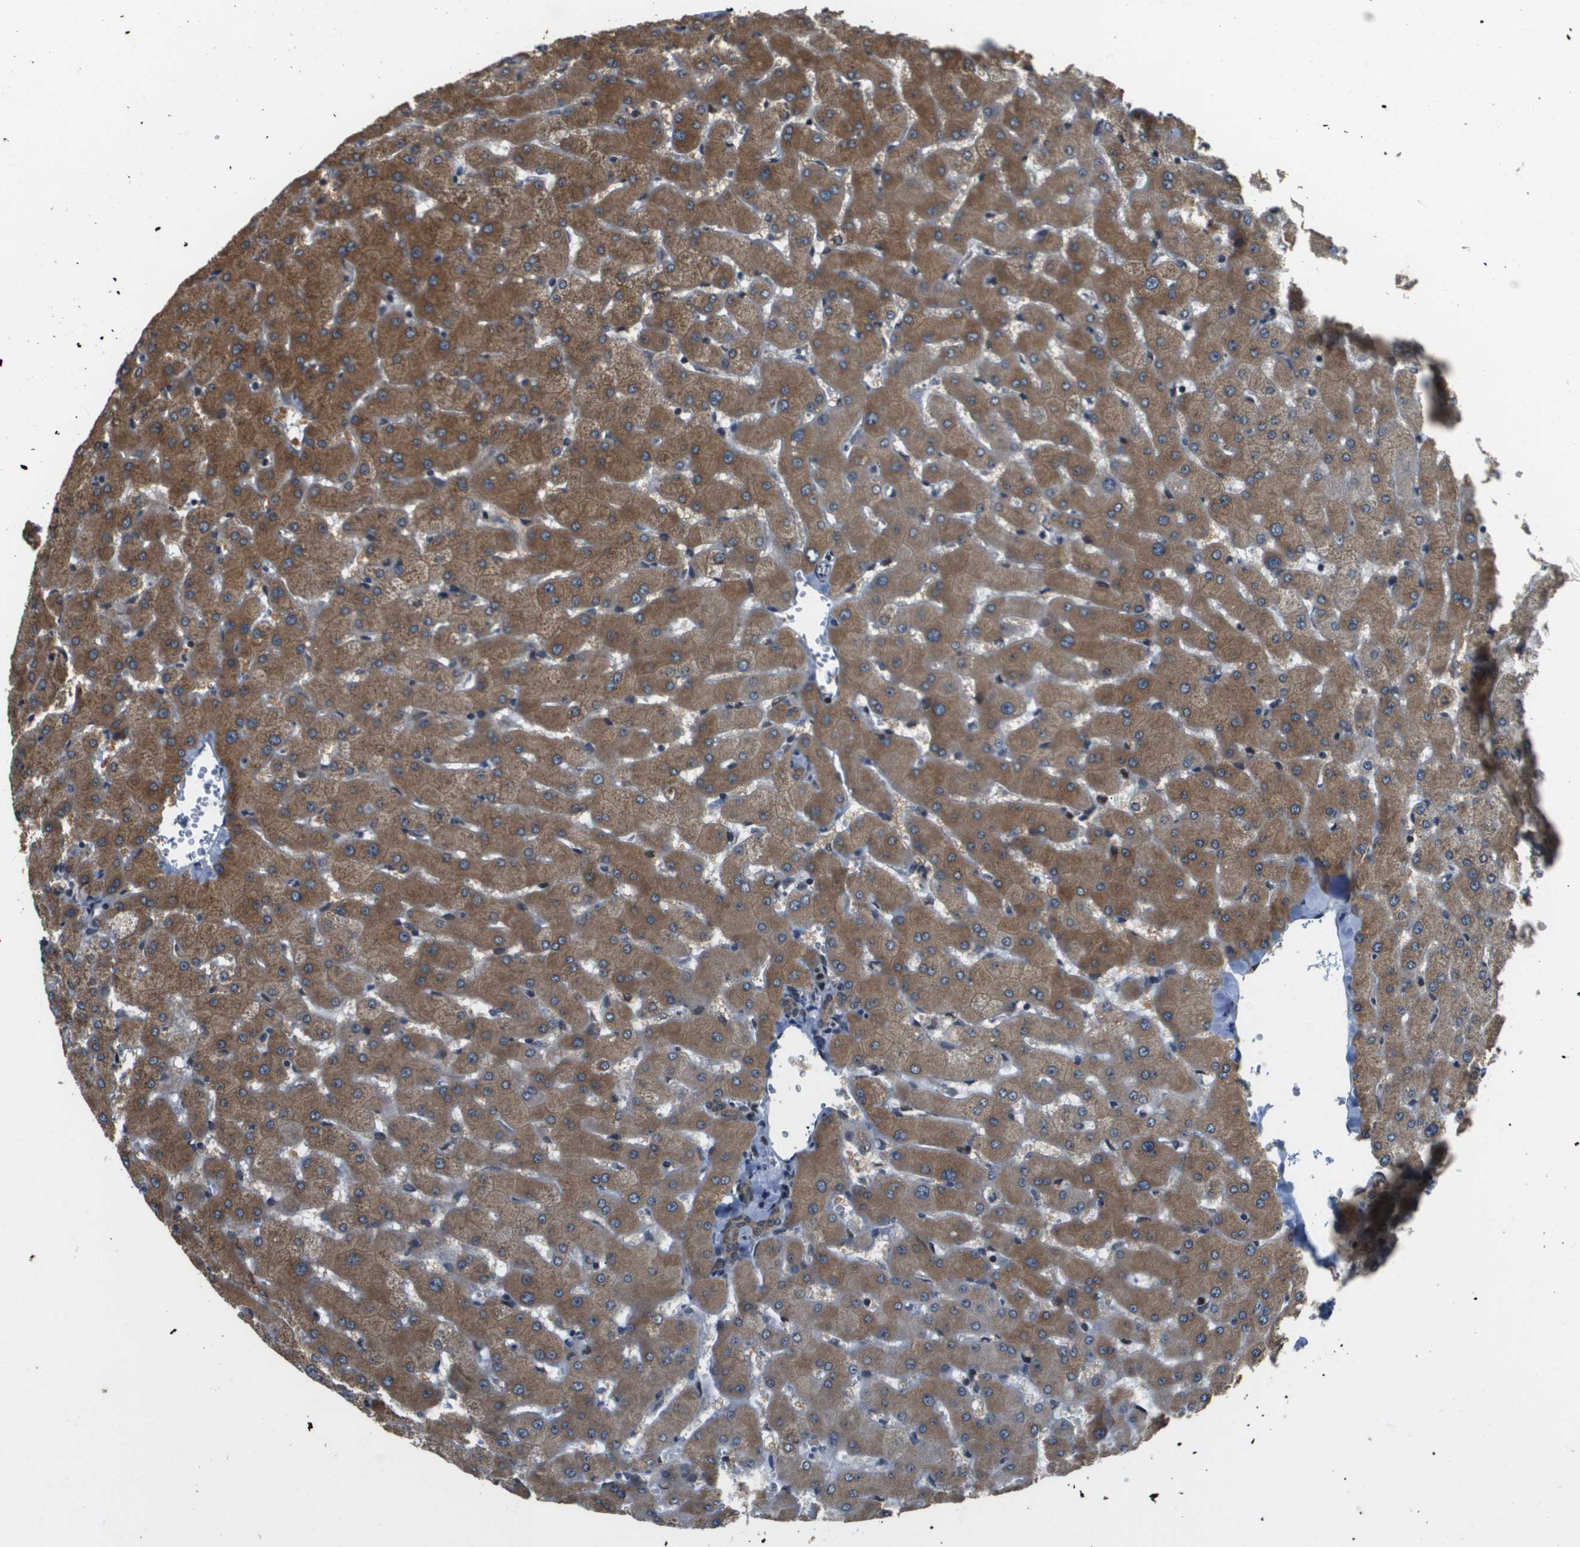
{"staining": {"intensity": "moderate", "quantity": ">75%", "location": "cytoplasmic/membranous"}, "tissue": "liver", "cell_type": "Cholangiocytes", "image_type": "normal", "snomed": [{"axis": "morphology", "description": "Normal tissue, NOS"}, {"axis": "topography", "description": "Liver"}], "caption": "Liver stained with IHC displays moderate cytoplasmic/membranous positivity in approximately >75% of cholangiocytes. The protein of interest is stained brown, and the nuclei are stained in blue (DAB IHC with brightfield microscopy, high magnification).", "gene": "FANCC", "patient": {"sex": "female", "age": 63}}